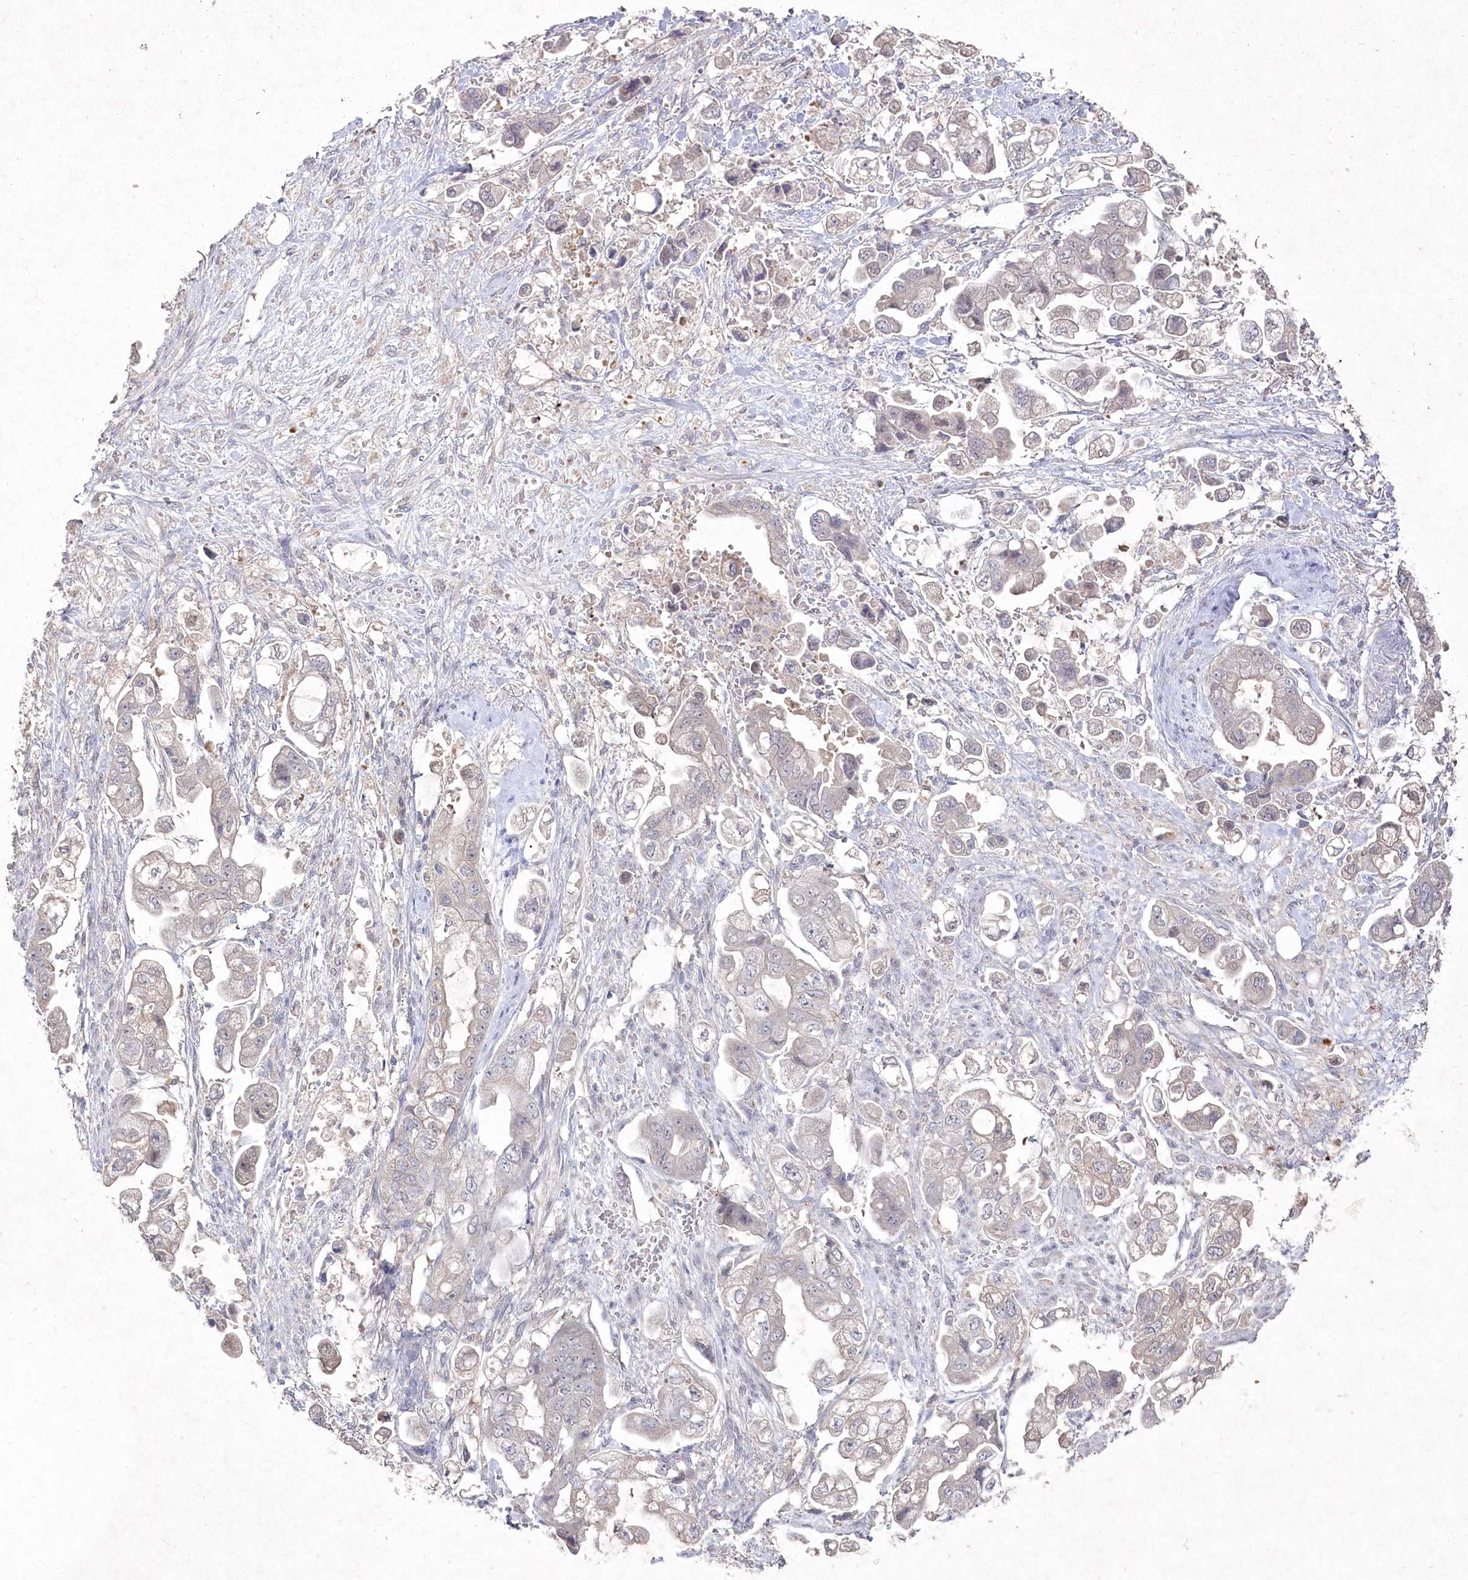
{"staining": {"intensity": "negative", "quantity": "none", "location": "none"}, "tissue": "stomach cancer", "cell_type": "Tumor cells", "image_type": "cancer", "snomed": [{"axis": "morphology", "description": "Adenocarcinoma, NOS"}, {"axis": "topography", "description": "Stomach"}], "caption": "IHC image of stomach adenocarcinoma stained for a protein (brown), which displays no positivity in tumor cells.", "gene": "TGFBRAP1", "patient": {"sex": "male", "age": 62}}